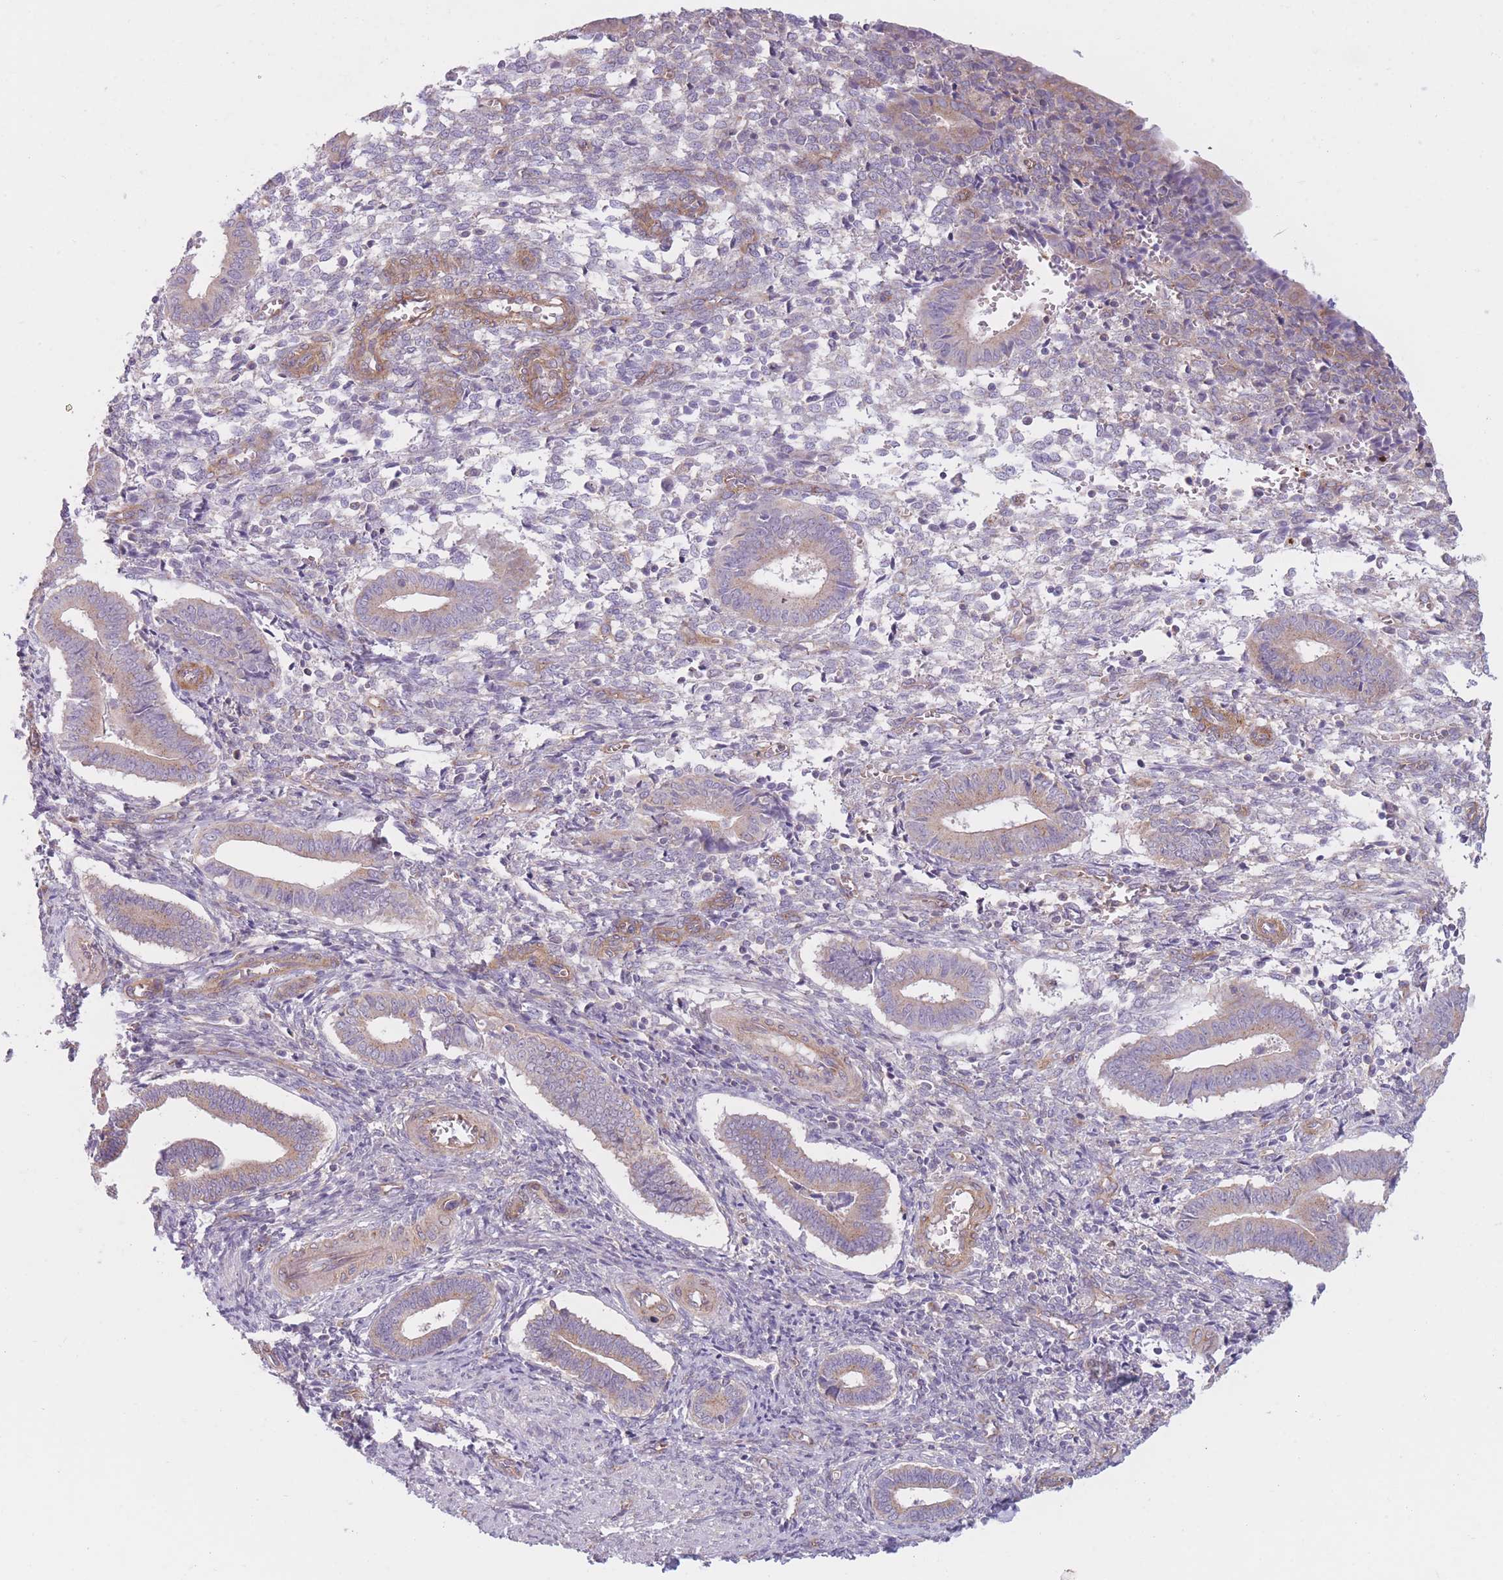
{"staining": {"intensity": "negative", "quantity": "none", "location": "none"}, "tissue": "endometrium", "cell_type": "Cells in endometrial stroma", "image_type": "normal", "snomed": [{"axis": "morphology", "description": "Normal tissue, NOS"}, {"axis": "topography", "description": "Other"}, {"axis": "topography", "description": "Endometrium"}], "caption": "This is a image of IHC staining of benign endometrium, which shows no staining in cells in endometrial stroma. (Immunohistochemistry (ihc), brightfield microscopy, high magnification).", "gene": "SERPINB3", "patient": {"sex": "female", "age": 44}}